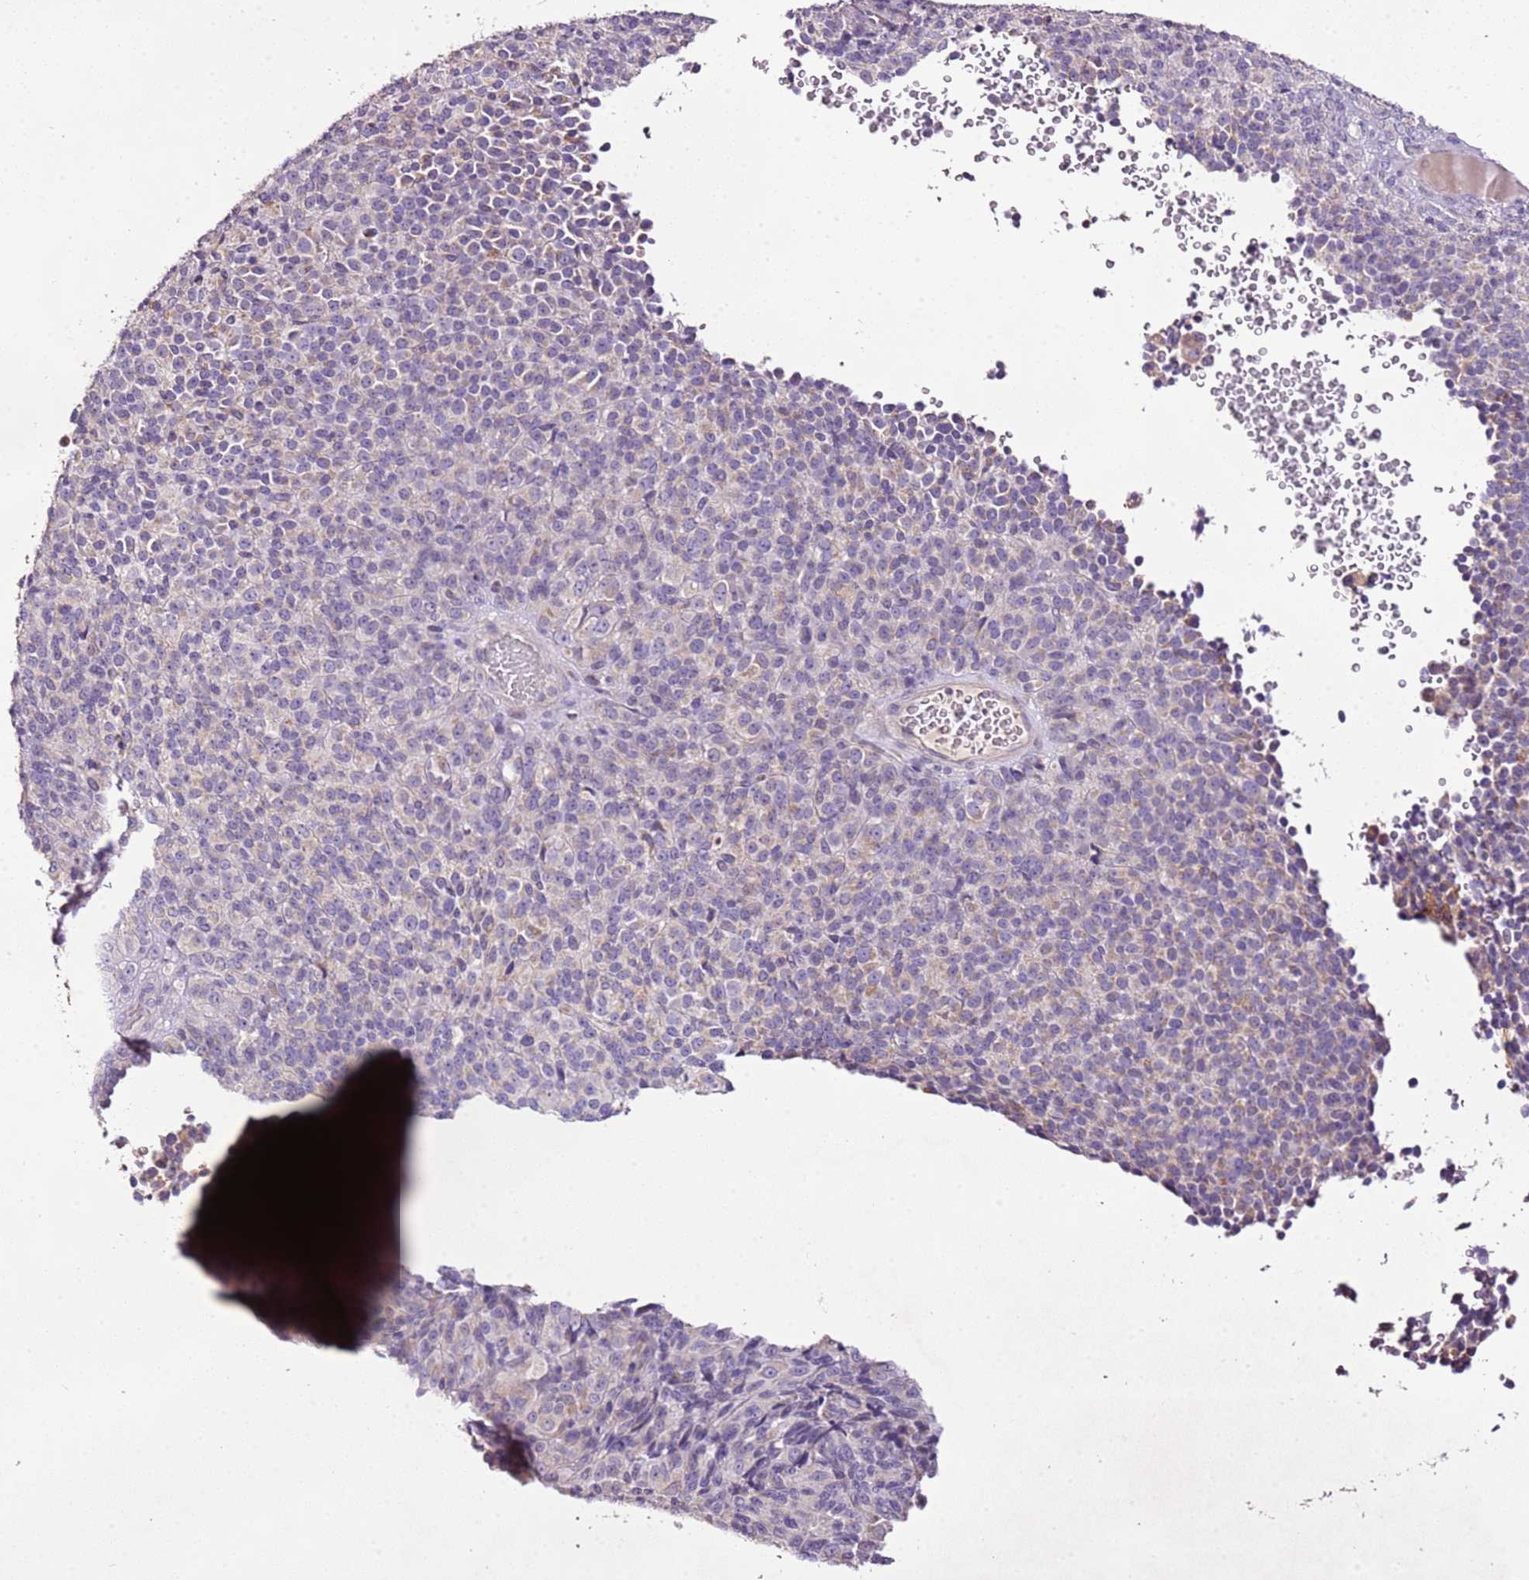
{"staining": {"intensity": "negative", "quantity": "none", "location": "none"}, "tissue": "melanoma", "cell_type": "Tumor cells", "image_type": "cancer", "snomed": [{"axis": "morphology", "description": "Malignant melanoma, Metastatic site"}, {"axis": "topography", "description": "Brain"}], "caption": "Immunohistochemistry (IHC) image of melanoma stained for a protein (brown), which reveals no staining in tumor cells.", "gene": "CMKLR1", "patient": {"sex": "female", "age": 56}}